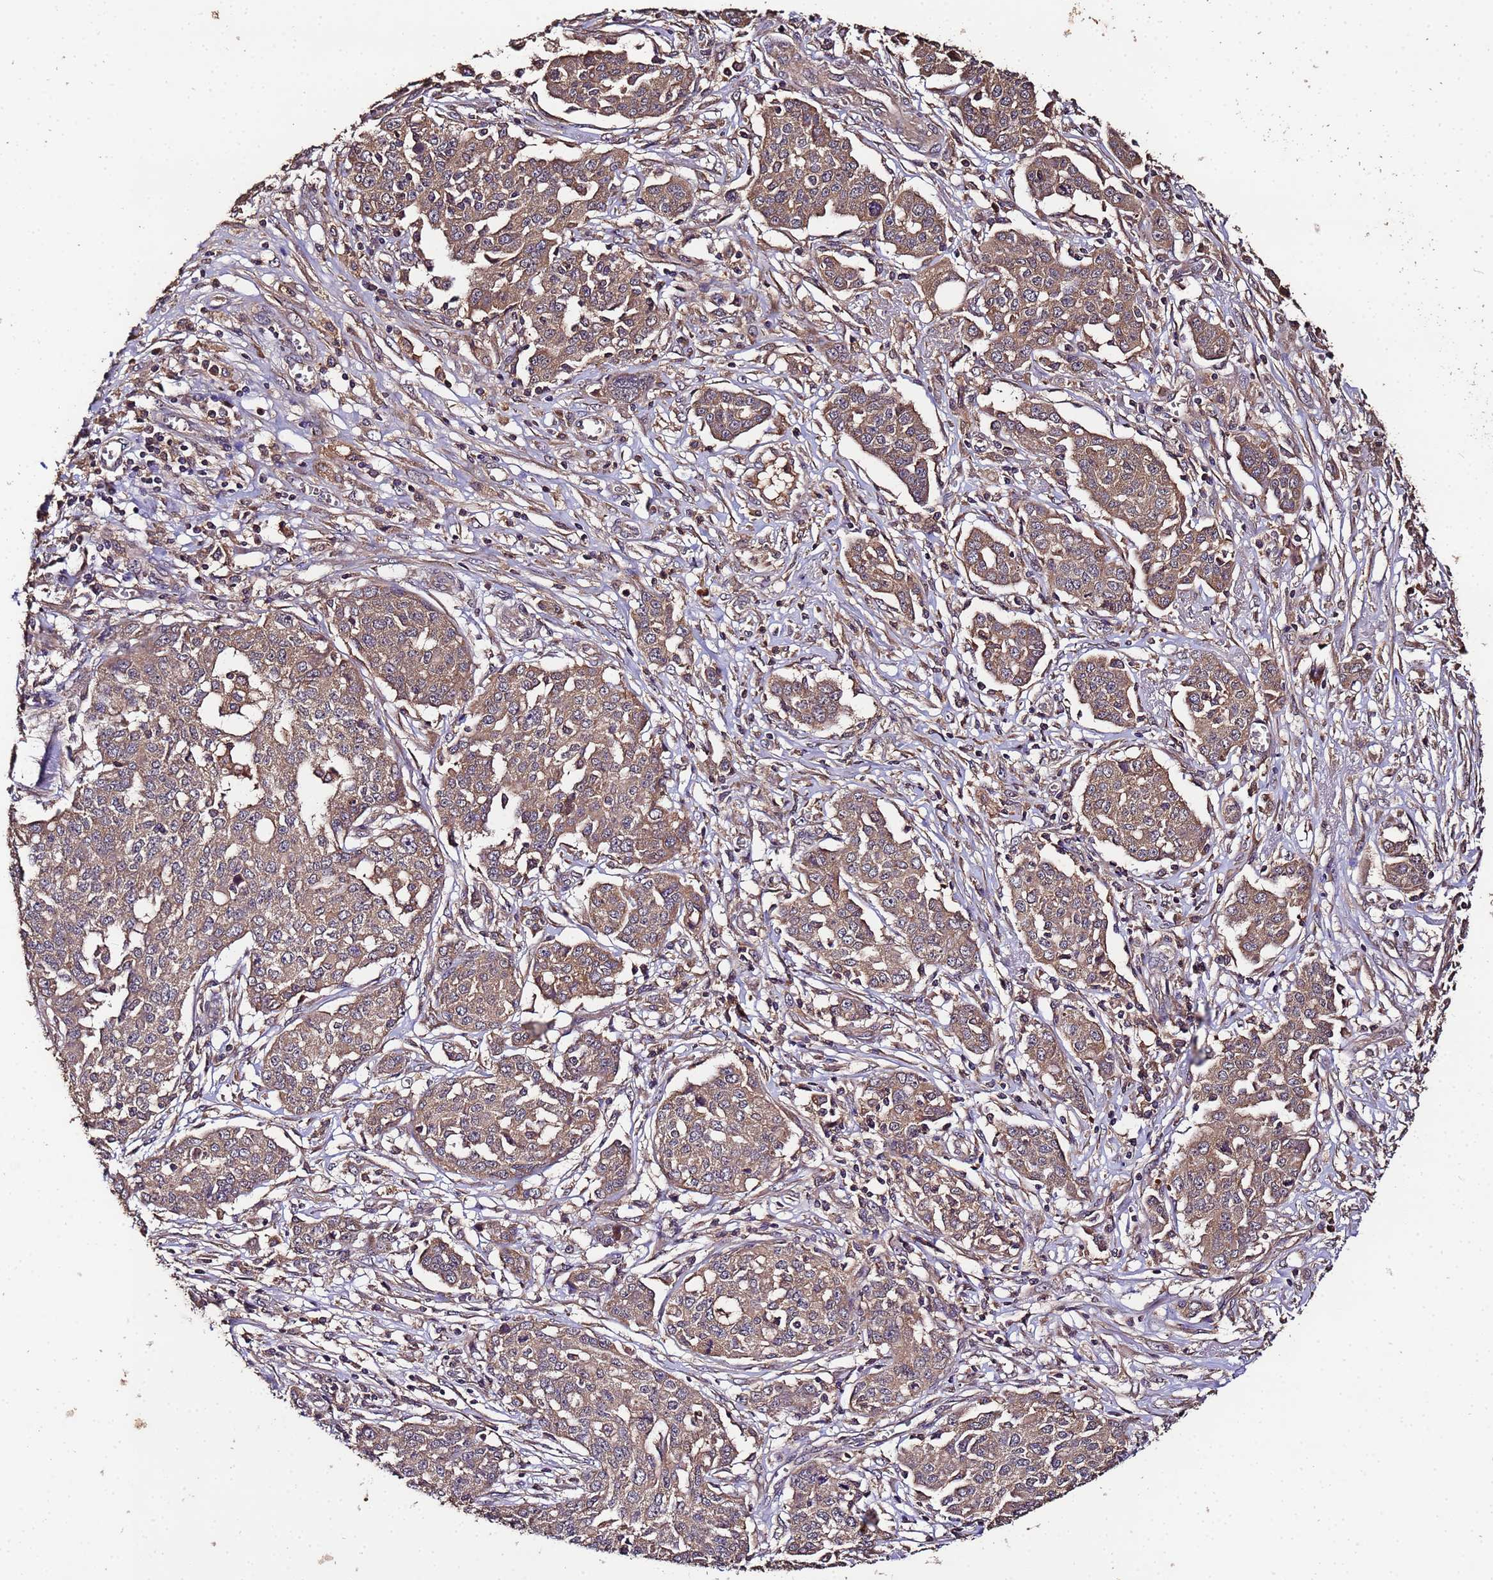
{"staining": {"intensity": "moderate", "quantity": ">75%", "location": "cytoplasmic/membranous"}, "tissue": "ovarian cancer", "cell_type": "Tumor cells", "image_type": "cancer", "snomed": [{"axis": "morphology", "description": "Cystadenocarcinoma, serous, NOS"}, {"axis": "topography", "description": "Soft tissue"}, {"axis": "topography", "description": "Ovary"}], "caption": "Brown immunohistochemical staining in ovarian cancer (serous cystadenocarcinoma) shows moderate cytoplasmic/membranous expression in approximately >75% of tumor cells.", "gene": "MTERF1", "patient": {"sex": "female", "age": 57}}